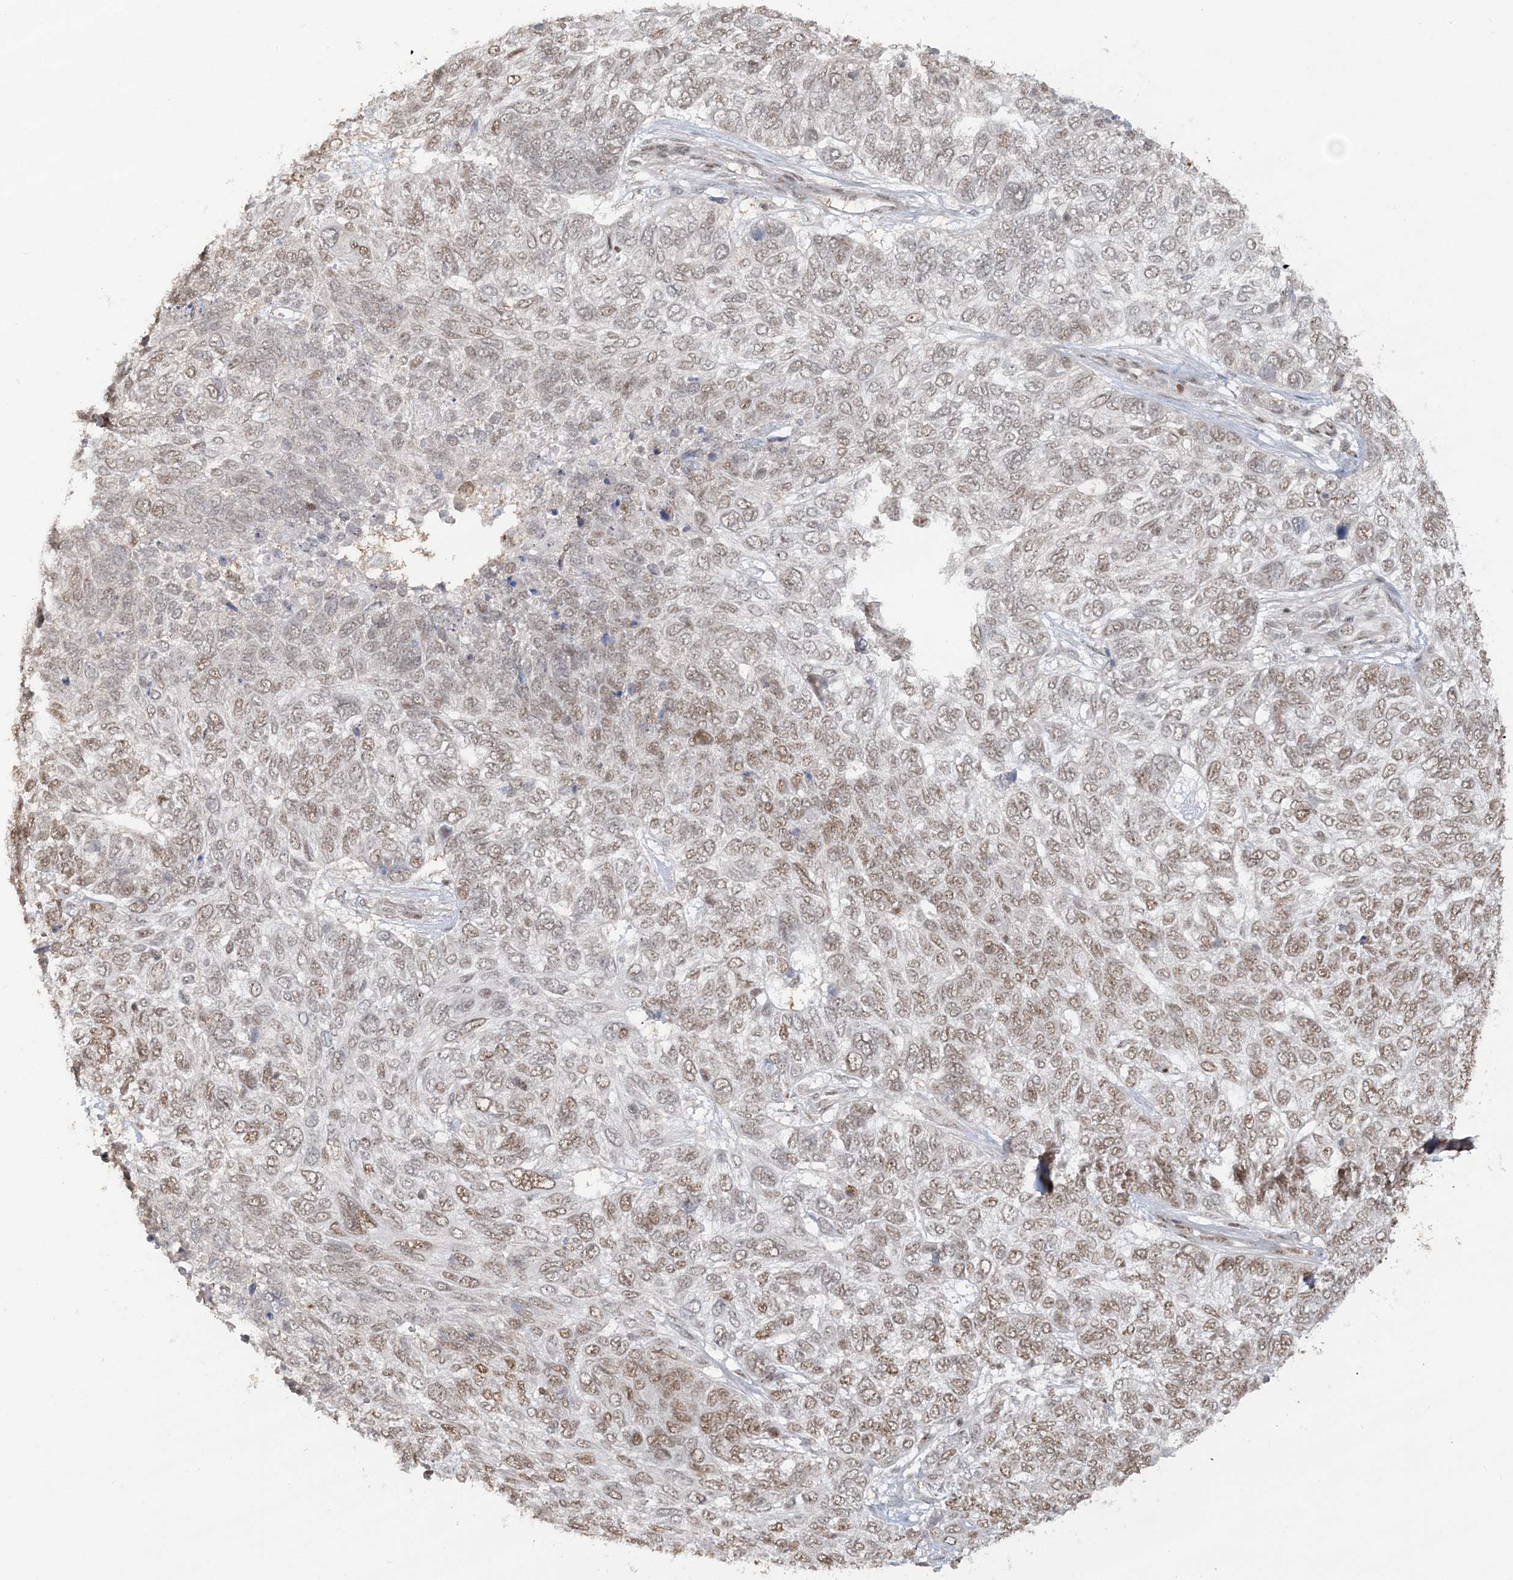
{"staining": {"intensity": "moderate", "quantity": ">75%", "location": "nuclear"}, "tissue": "skin cancer", "cell_type": "Tumor cells", "image_type": "cancer", "snomed": [{"axis": "morphology", "description": "Basal cell carcinoma"}, {"axis": "topography", "description": "Skin"}], "caption": "Immunohistochemistry (IHC) (DAB) staining of human skin cancer reveals moderate nuclear protein positivity in about >75% of tumor cells. Using DAB (brown) and hematoxylin (blue) stains, captured at high magnification using brightfield microscopy.", "gene": "SUMO2", "patient": {"sex": "female", "age": 65}}